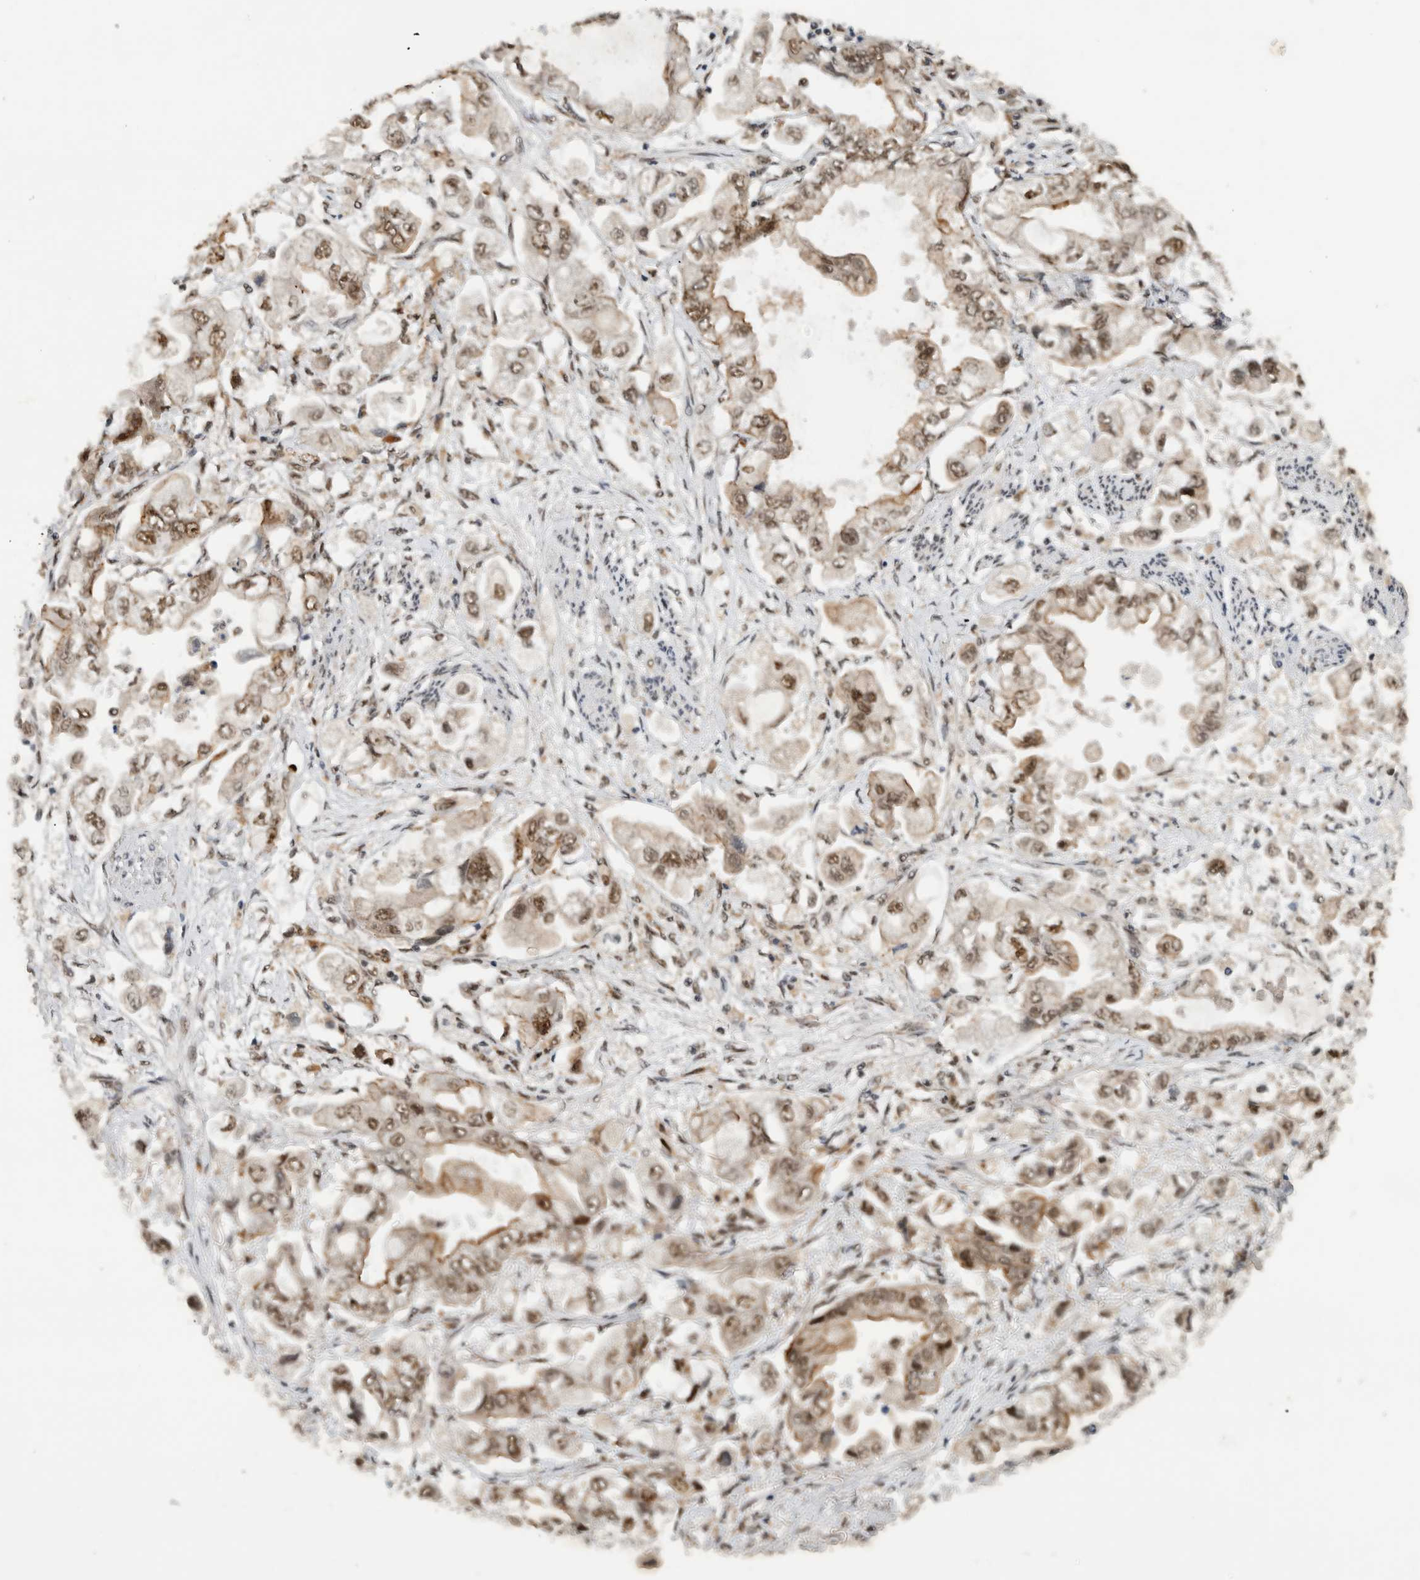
{"staining": {"intensity": "moderate", "quantity": ">75%", "location": "nuclear"}, "tissue": "stomach cancer", "cell_type": "Tumor cells", "image_type": "cancer", "snomed": [{"axis": "morphology", "description": "Adenocarcinoma, NOS"}, {"axis": "topography", "description": "Stomach"}], "caption": "Tumor cells display moderate nuclear positivity in approximately >75% of cells in stomach cancer (adenocarcinoma).", "gene": "NCAPG2", "patient": {"sex": "male", "age": 62}}